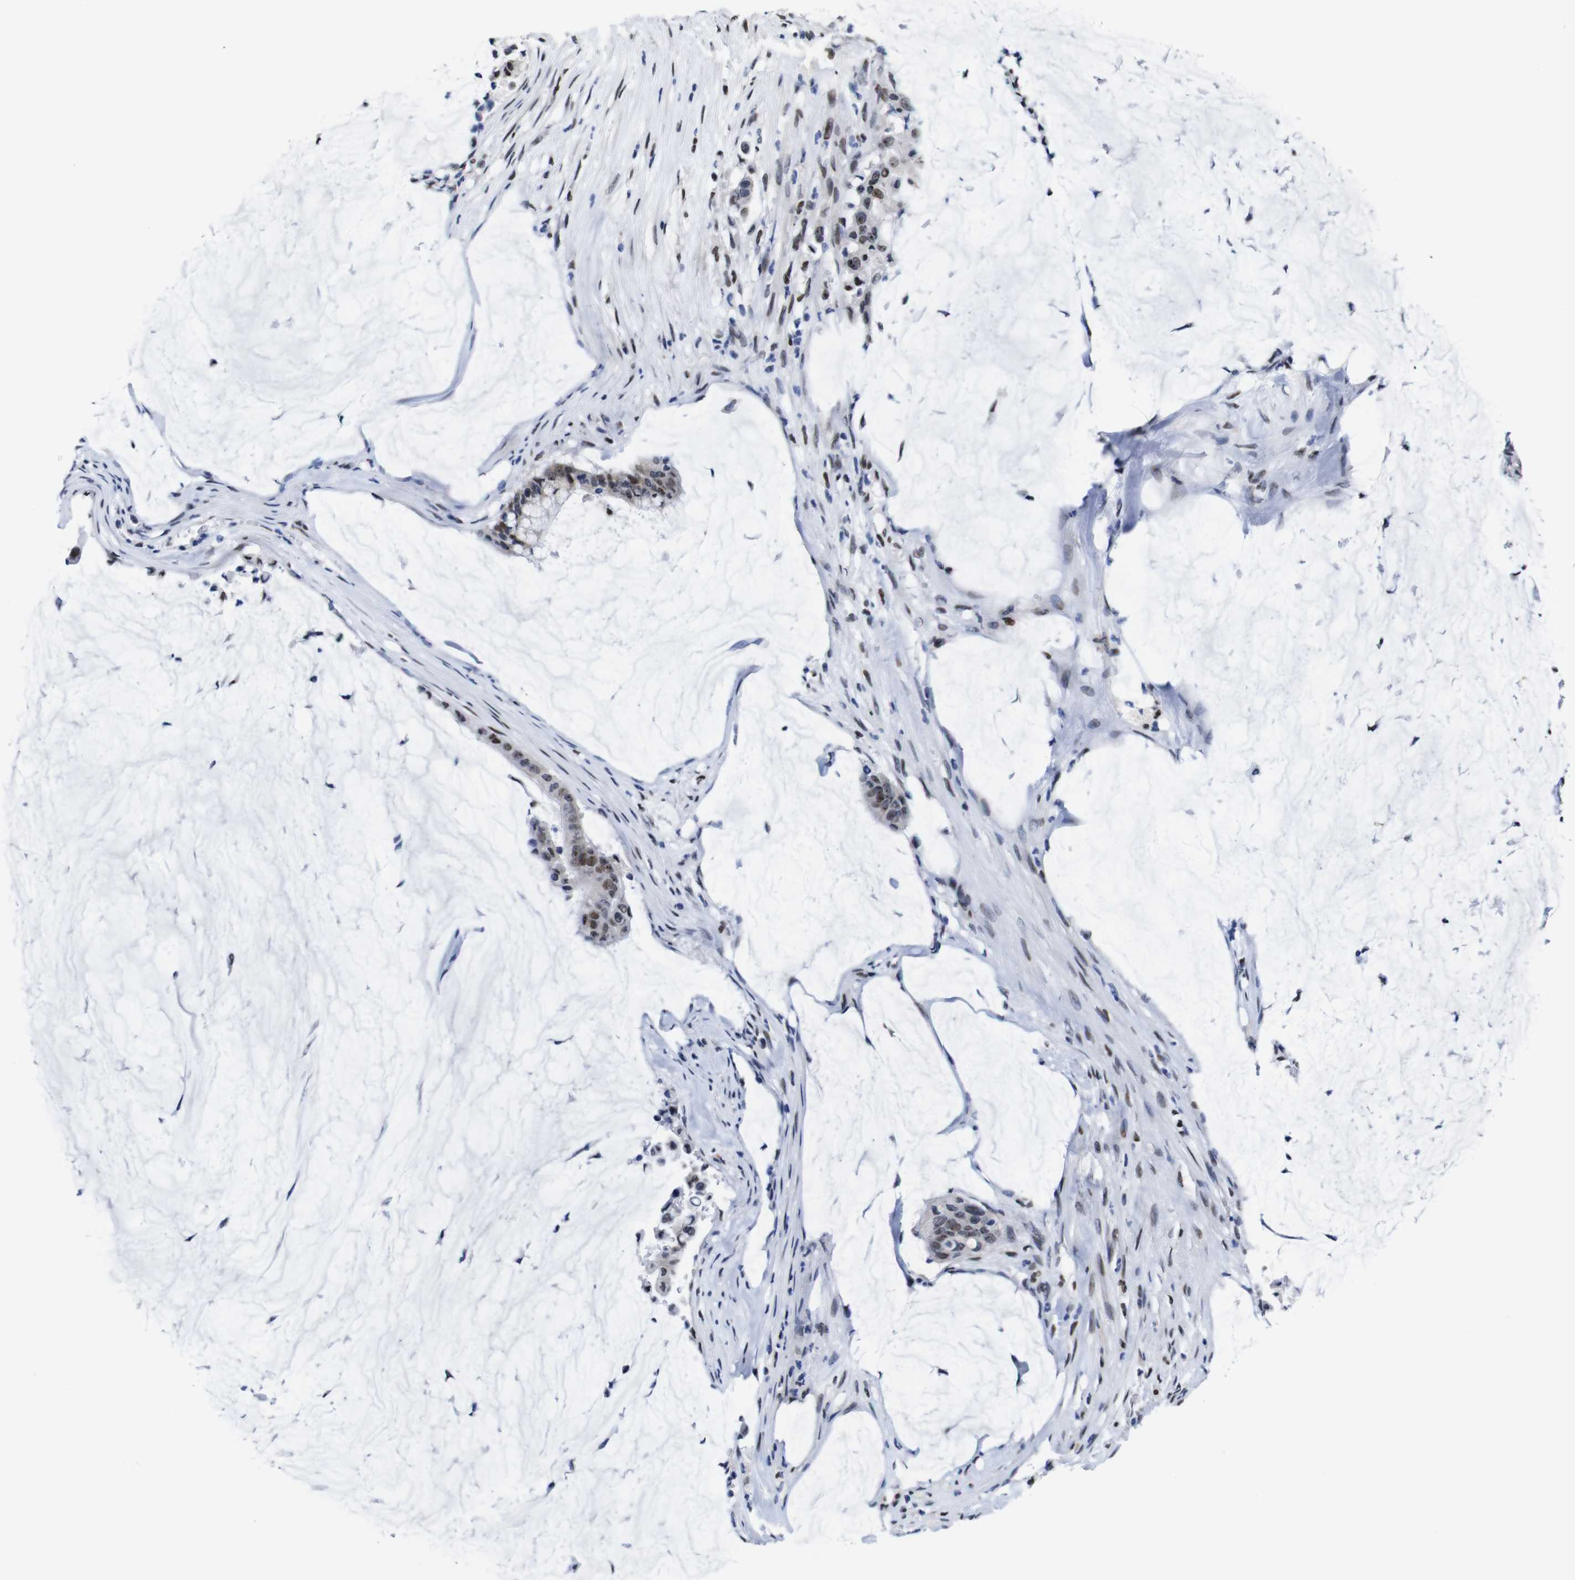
{"staining": {"intensity": "weak", "quantity": "25%-75%", "location": "nuclear"}, "tissue": "pancreatic cancer", "cell_type": "Tumor cells", "image_type": "cancer", "snomed": [{"axis": "morphology", "description": "Adenocarcinoma, NOS"}, {"axis": "topography", "description": "Pancreas"}], "caption": "An IHC photomicrograph of neoplastic tissue is shown. Protein staining in brown highlights weak nuclear positivity in pancreatic cancer (adenocarcinoma) within tumor cells.", "gene": "GATA6", "patient": {"sex": "male", "age": 41}}